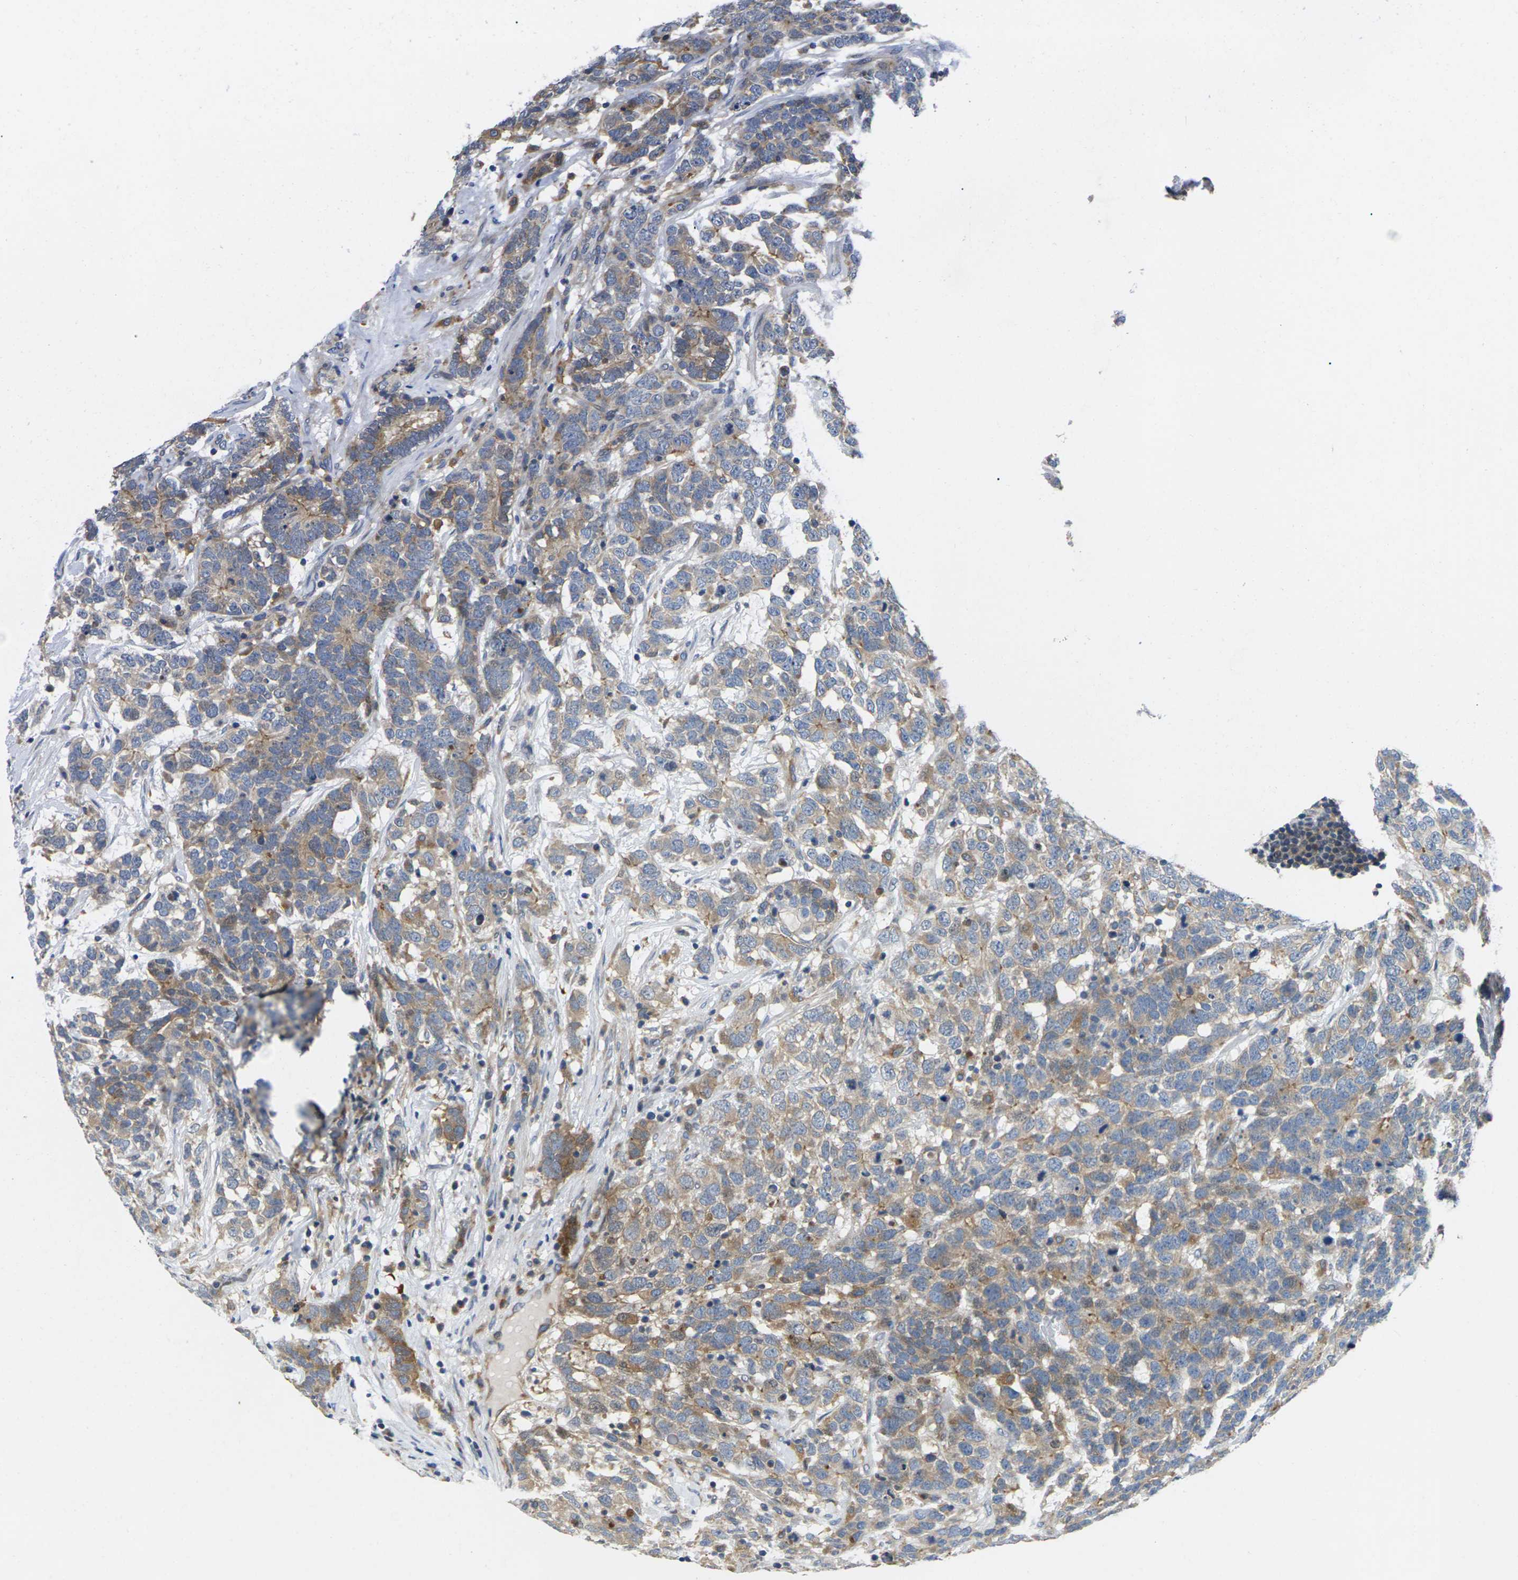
{"staining": {"intensity": "moderate", "quantity": "25%-75%", "location": "cytoplasmic/membranous"}, "tissue": "testis cancer", "cell_type": "Tumor cells", "image_type": "cancer", "snomed": [{"axis": "morphology", "description": "Carcinoma, Embryonal, NOS"}, {"axis": "topography", "description": "Testis"}], "caption": "The immunohistochemical stain highlights moderate cytoplasmic/membranous staining in tumor cells of embryonal carcinoma (testis) tissue.", "gene": "SCNN1A", "patient": {"sex": "male", "age": 26}}